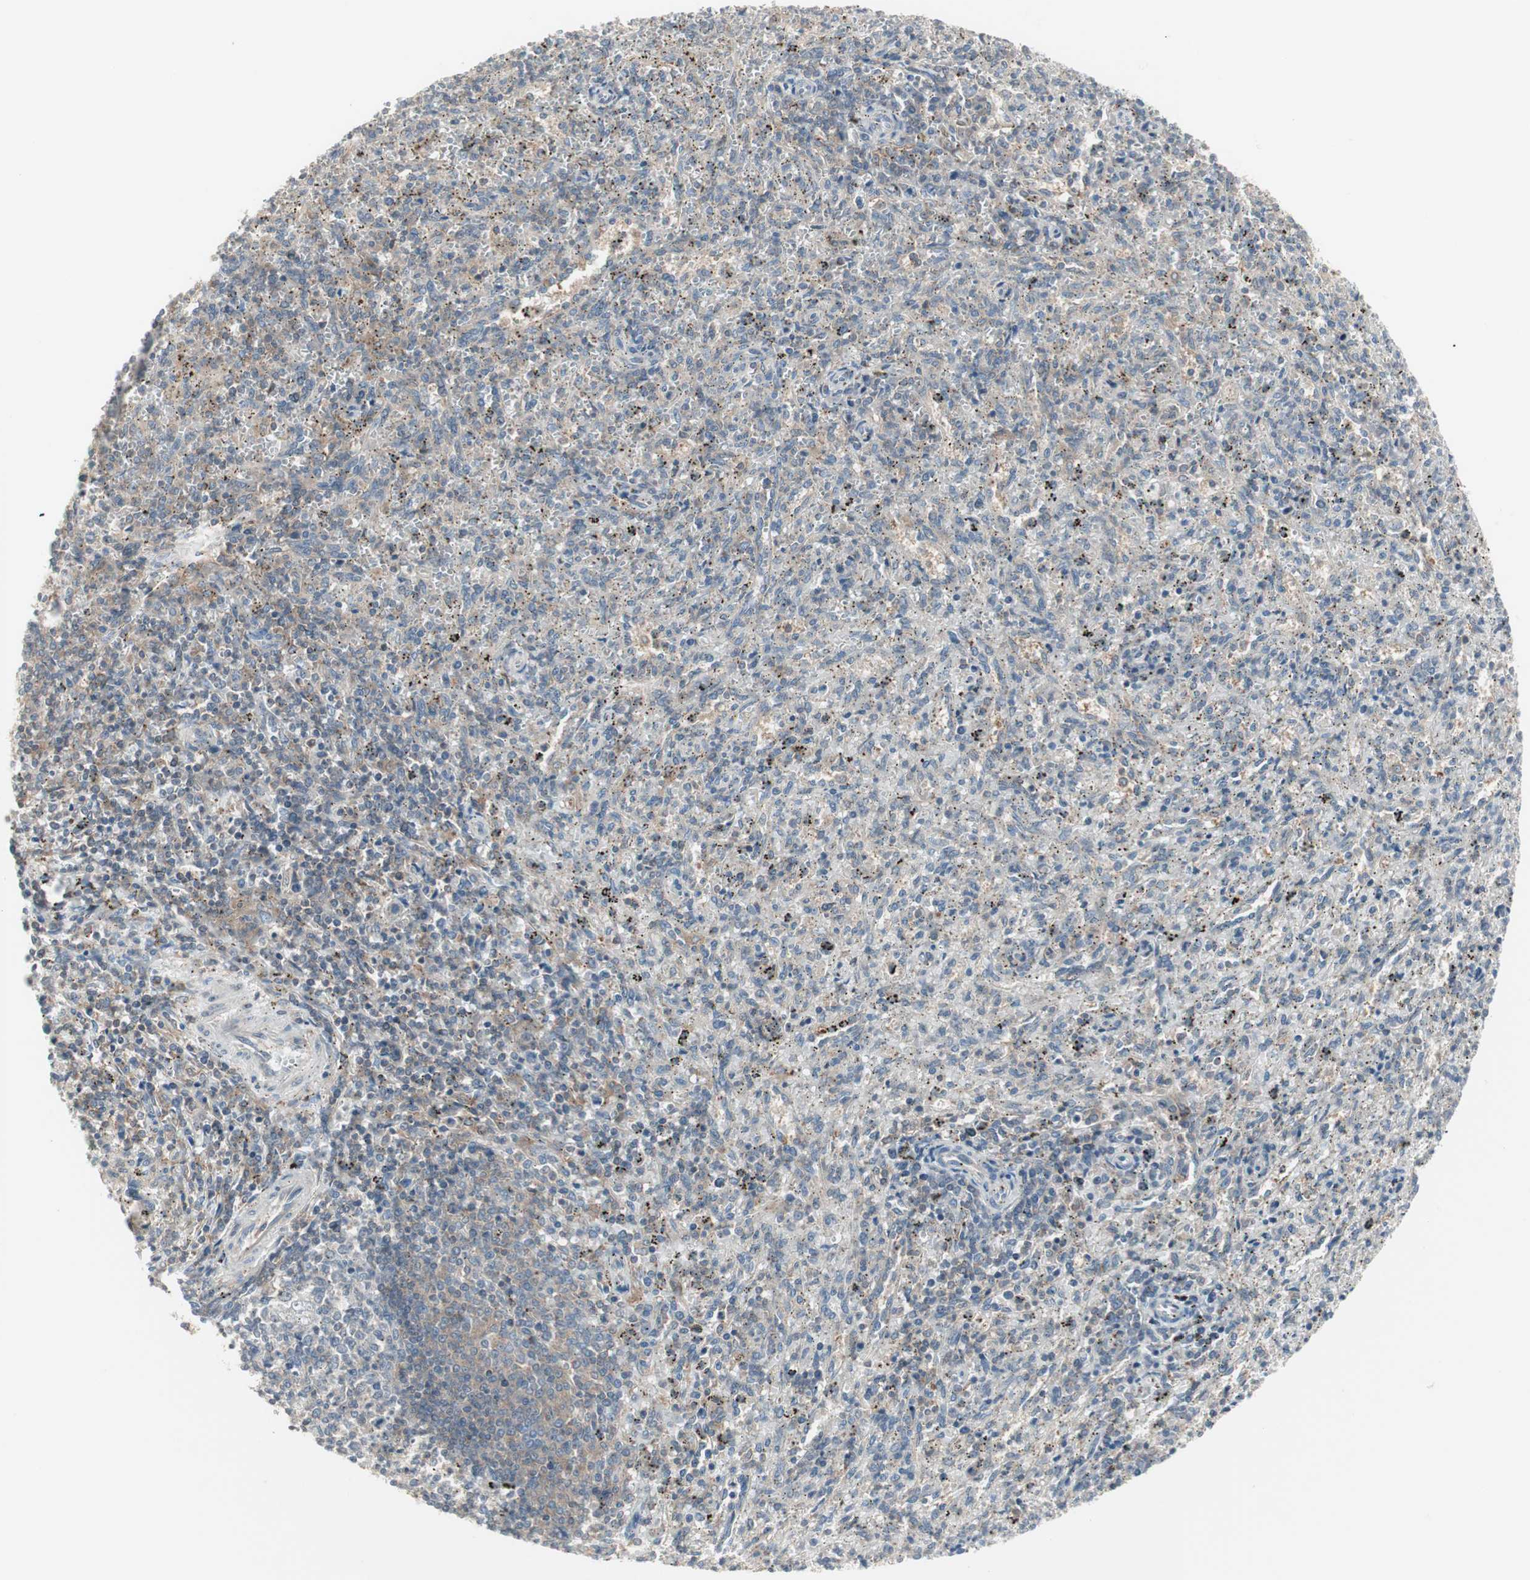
{"staining": {"intensity": "weak", "quantity": "25%-75%", "location": "cytoplasmic/membranous"}, "tissue": "spleen", "cell_type": "Cells in red pulp", "image_type": "normal", "snomed": [{"axis": "morphology", "description": "Normal tissue, NOS"}, {"axis": "topography", "description": "Spleen"}], "caption": "Immunohistochemistry (IHC) of unremarkable human spleen exhibits low levels of weak cytoplasmic/membranous positivity in about 25%-75% of cells in red pulp. The staining was performed using DAB to visualize the protein expression in brown, while the nuclei were stained in blue with hematoxylin (Magnification: 20x).", "gene": "ZFP36", "patient": {"sex": "female", "age": 10}}